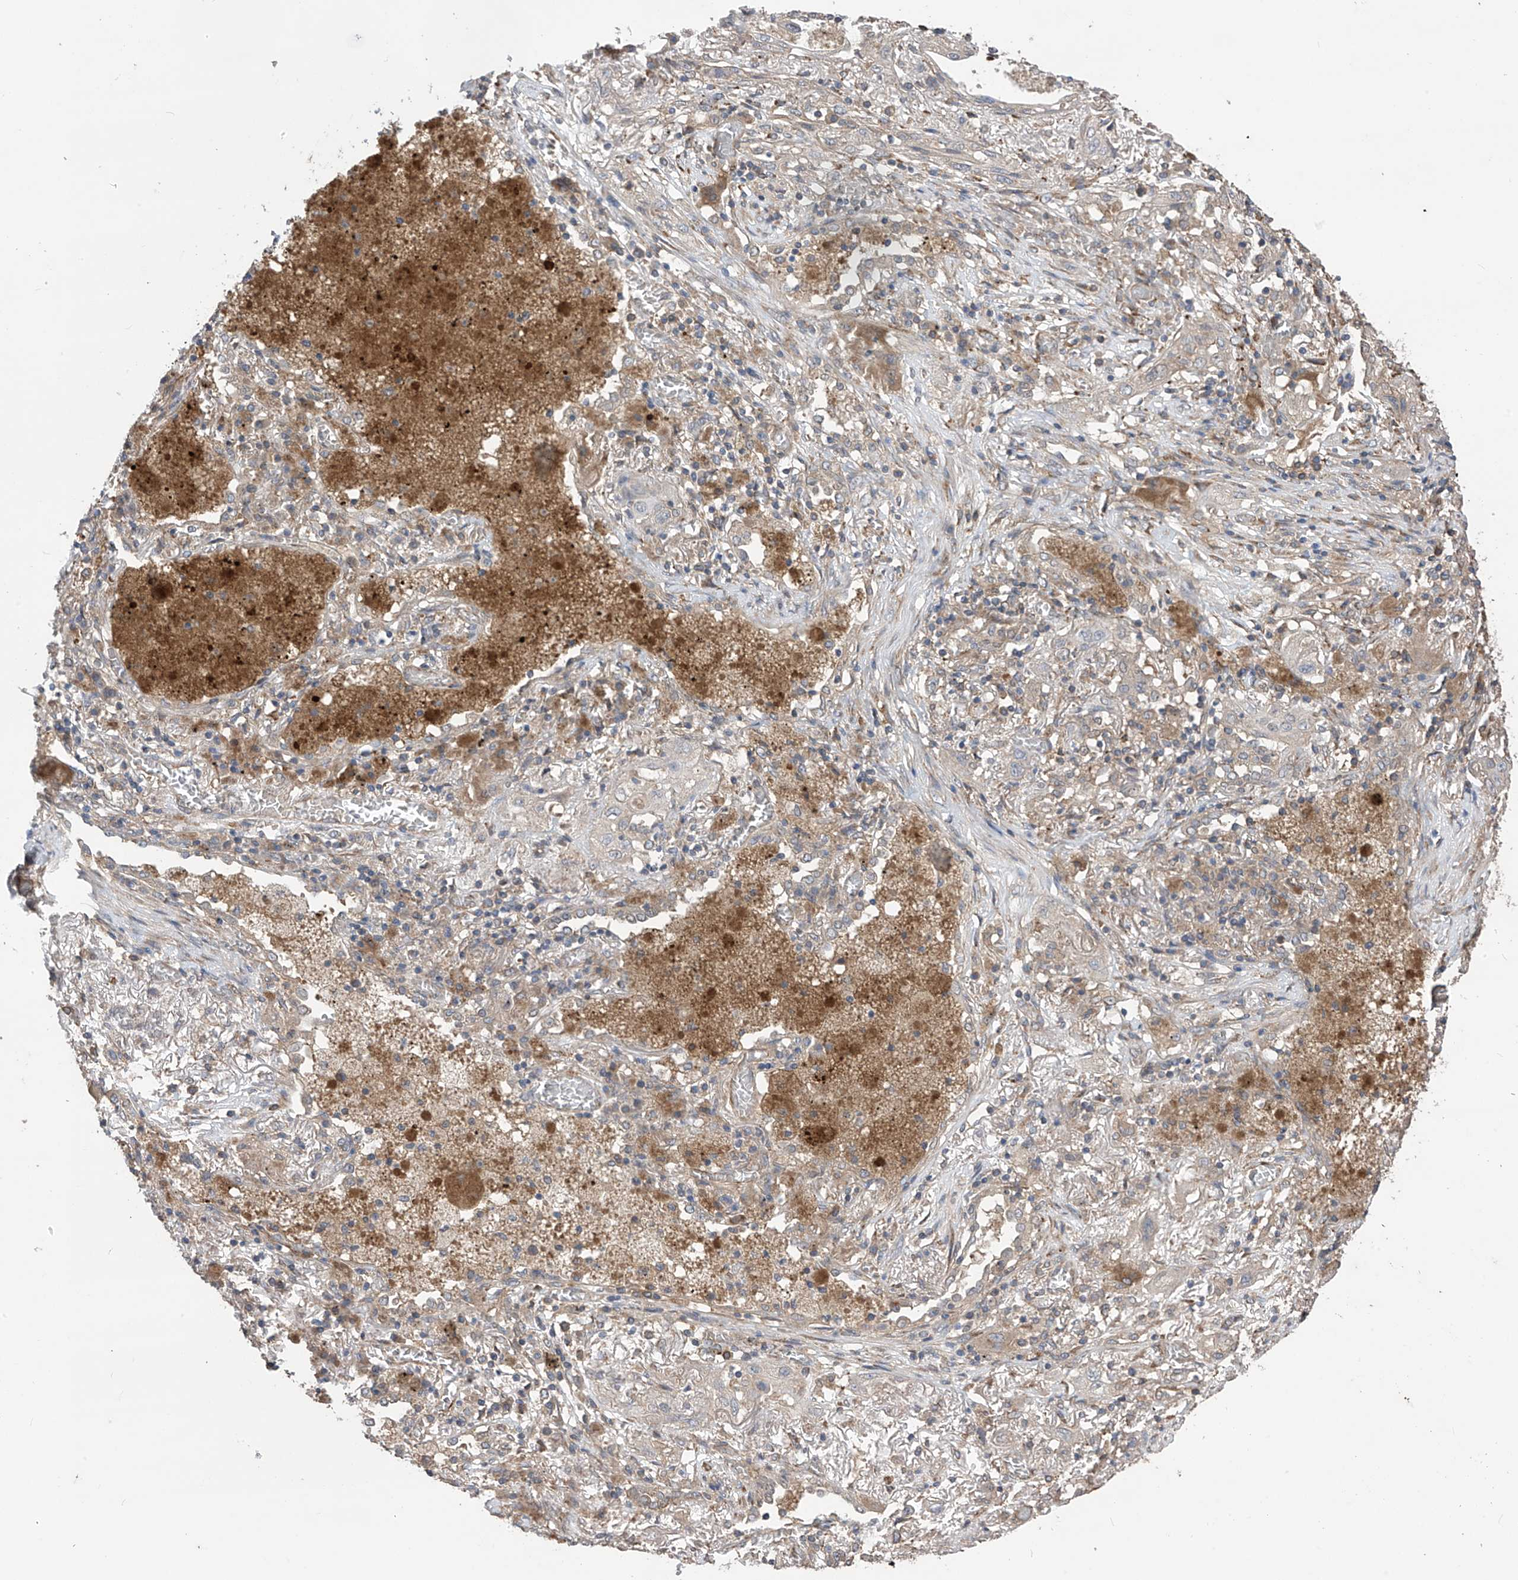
{"staining": {"intensity": "weak", "quantity": "<25%", "location": "cytoplasmic/membranous"}, "tissue": "lung cancer", "cell_type": "Tumor cells", "image_type": "cancer", "snomed": [{"axis": "morphology", "description": "Squamous cell carcinoma, NOS"}, {"axis": "topography", "description": "Lung"}], "caption": "Immunohistochemistry (IHC) micrograph of human lung squamous cell carcinoma stained for a protein (brown), which shows no expression in tumor cells.", "gene": "PHACTR4", "patient": {"sex": "female", "age": 47}}